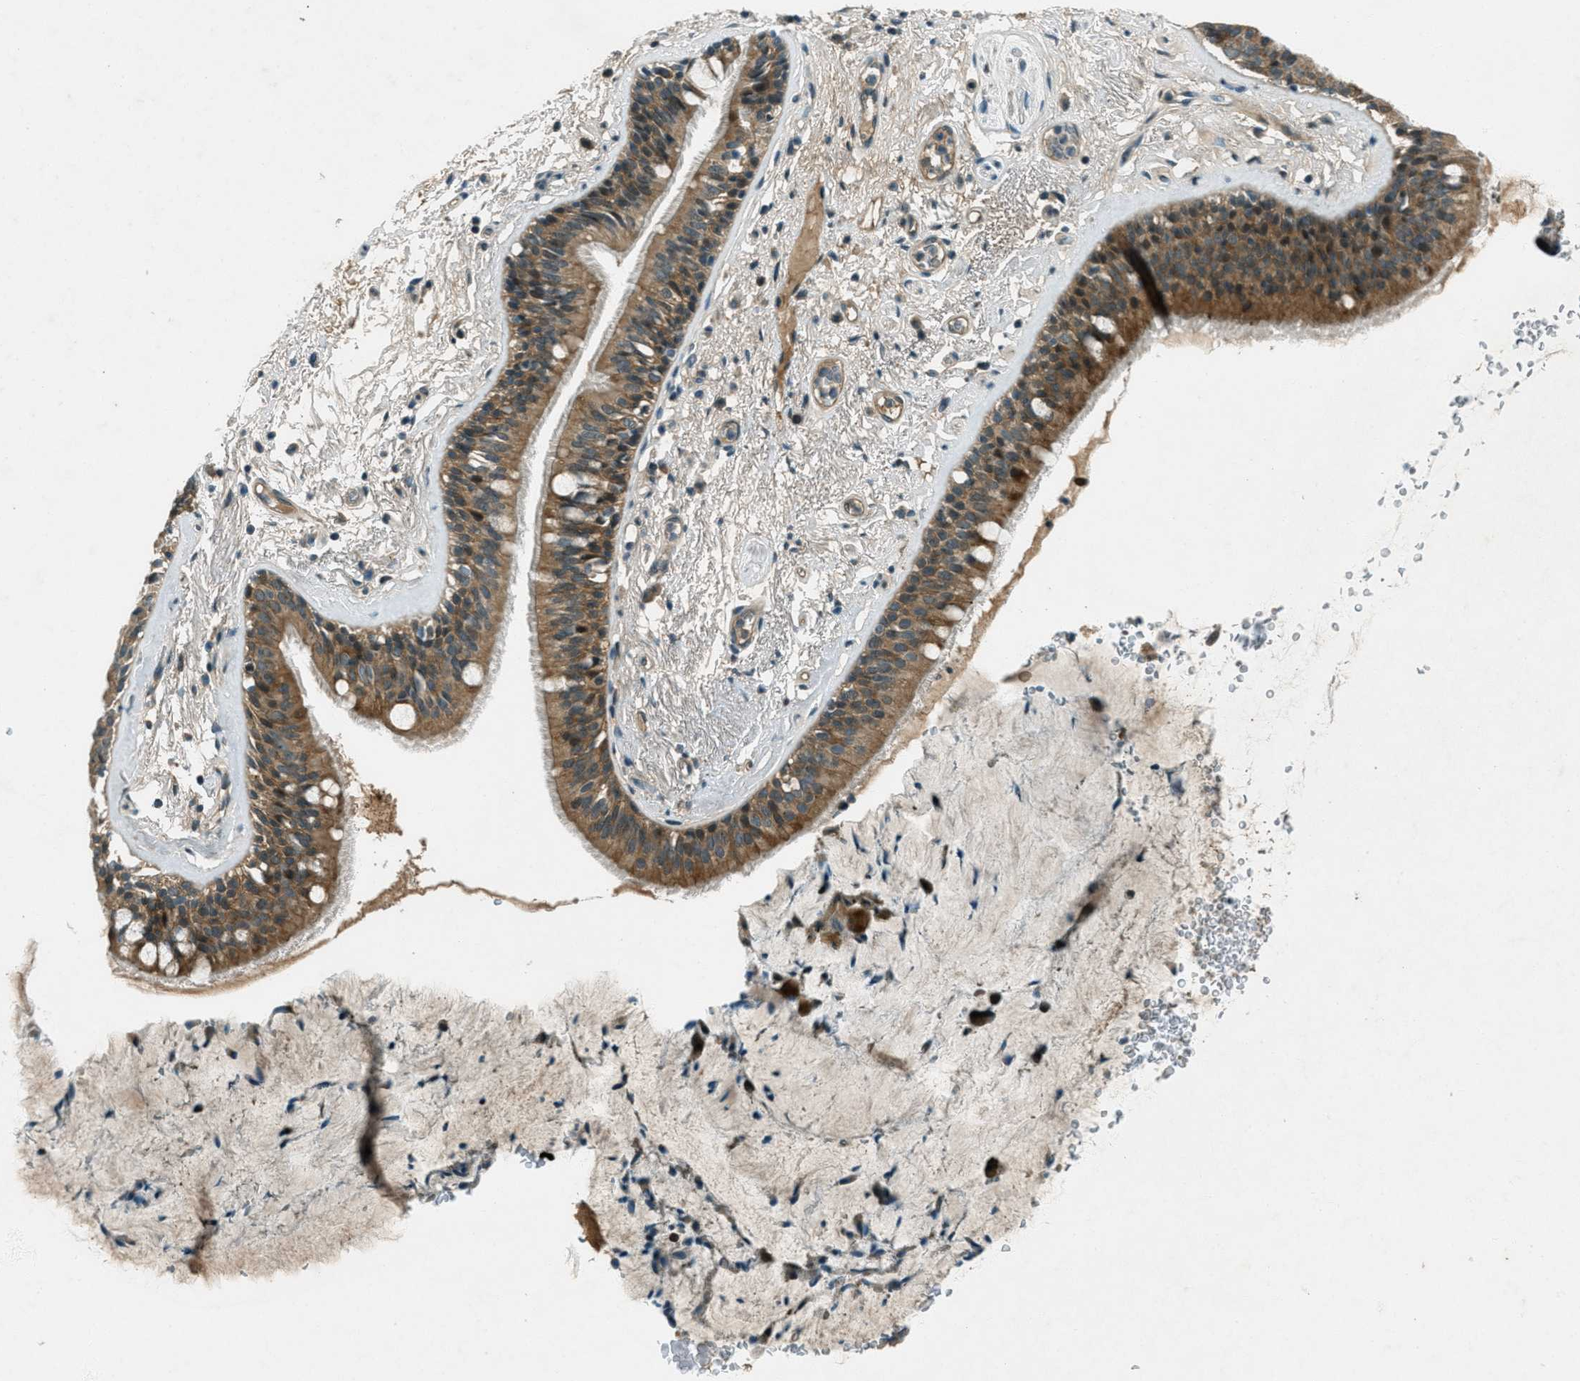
{"staining": {"intensity": "moderate", "quantity": ">75%", "location": "cytoplasmic/membranous"}, "tissue": "bronchus", "cell_type": "Respiratory epithelial cells", "image_type": "normal", "snomed": [{"axis": "morphology", "description": "Normal tissue, NOS"}, {"axis": "topography", "description": "Cartilage tissue"}], "caption": "A medium amount of moderate cytoplasmic/membranous staining is seen in about >75% of respiratory epithelial cells in unremarkable bronchus.", "gene": "STK11", "patient": {"sex": "female", "age": 63}}